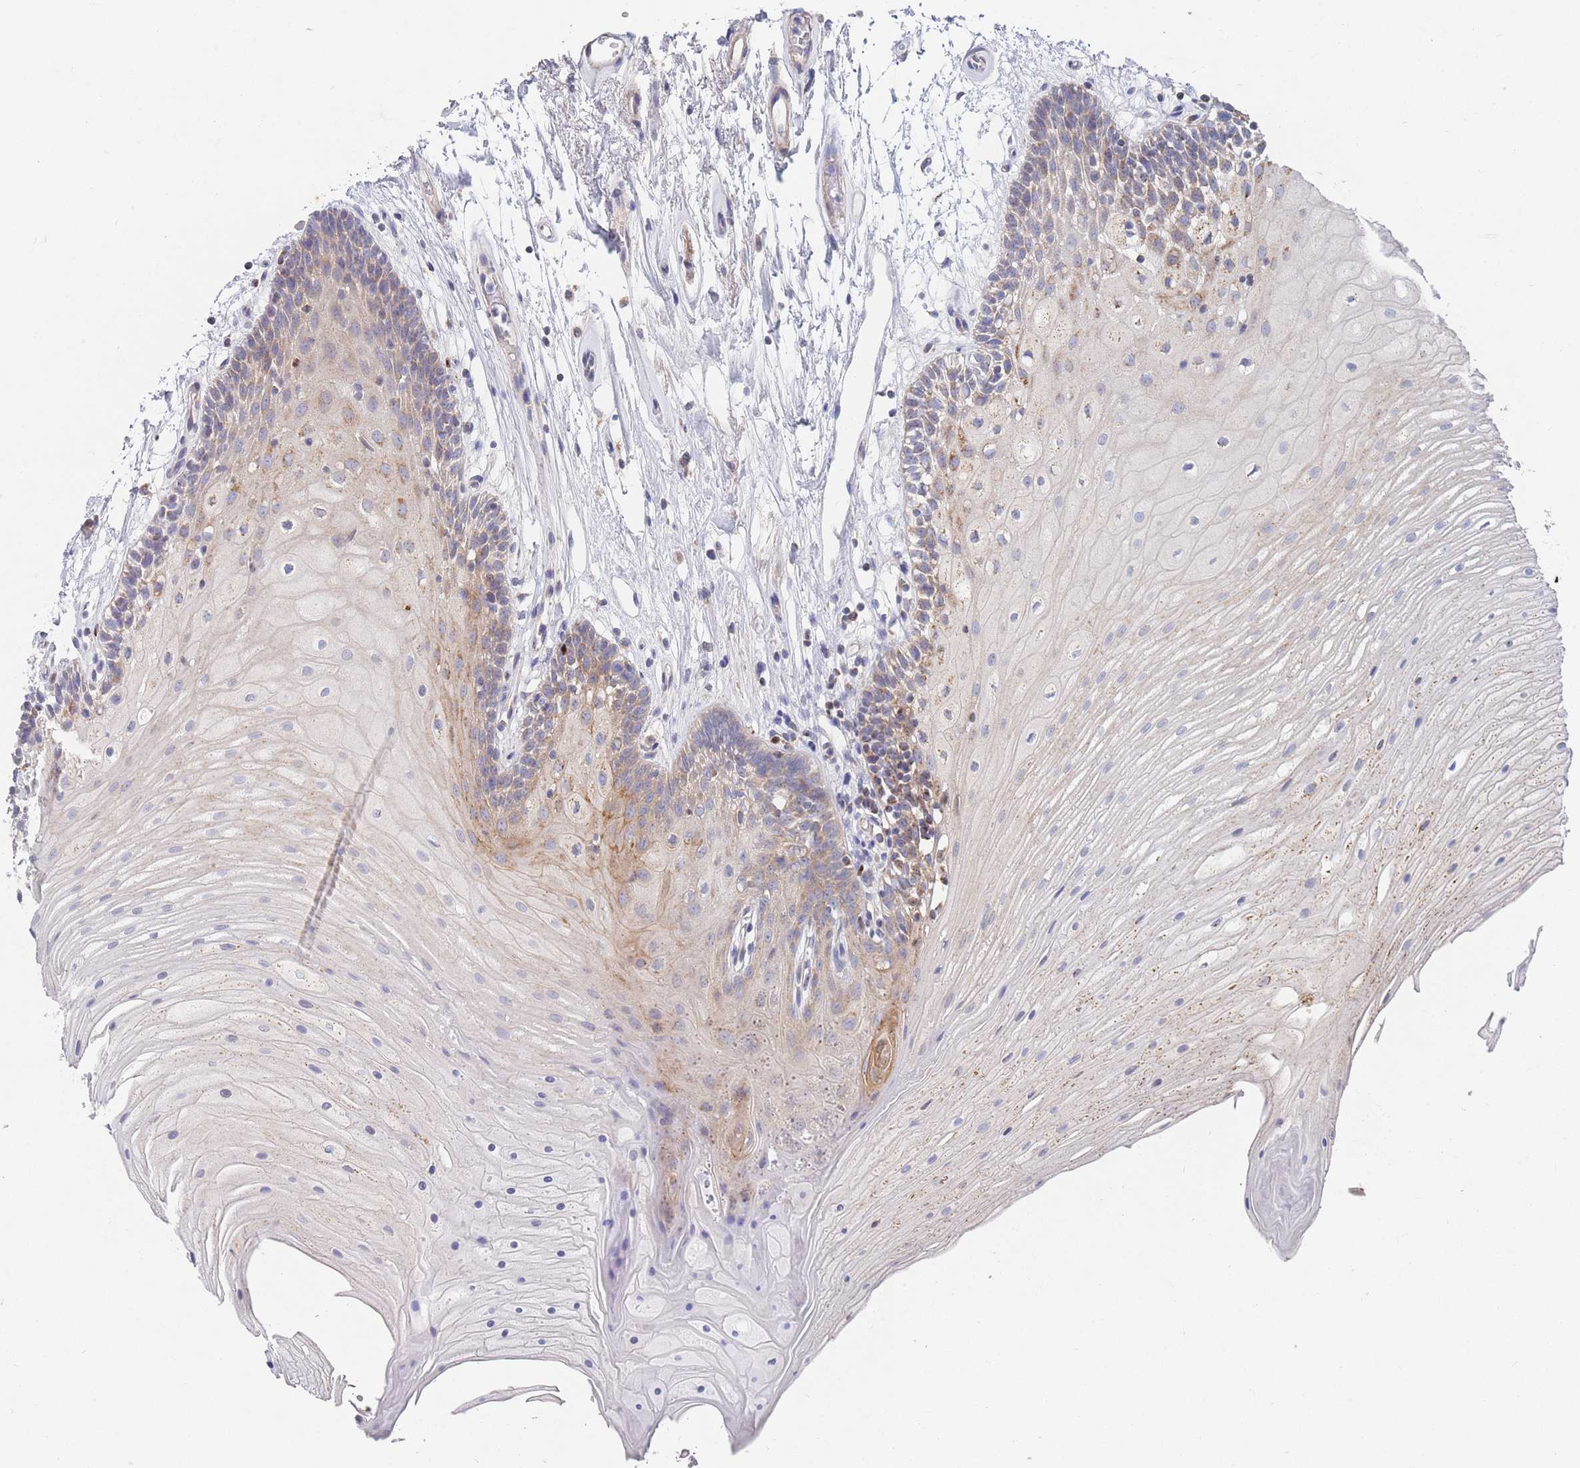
{"staining": {"intensity": "moderate", "quantity": "25%-75%", "location": "cytoplasmic/membranous"}, "tissue": "oral mucosa", "cell_type": "Squamous epithelial cells", "image_type": "normal", "snomed": [{"axis": "morphology", "description": "Normal tissue, NOS"}, {"axis": "topography", "description": "Oral tissue"}], "caption": "Squamous epithelial cells demonstrate moderate cytoplasmic/membranous expression in approximately 25%-75% of cells in benign oral mucosa. (Brightfield microscopy of DAB IHC at high magnification).", "gene": "IKZF4", "patient": {"sex": "female", "age": 80}}